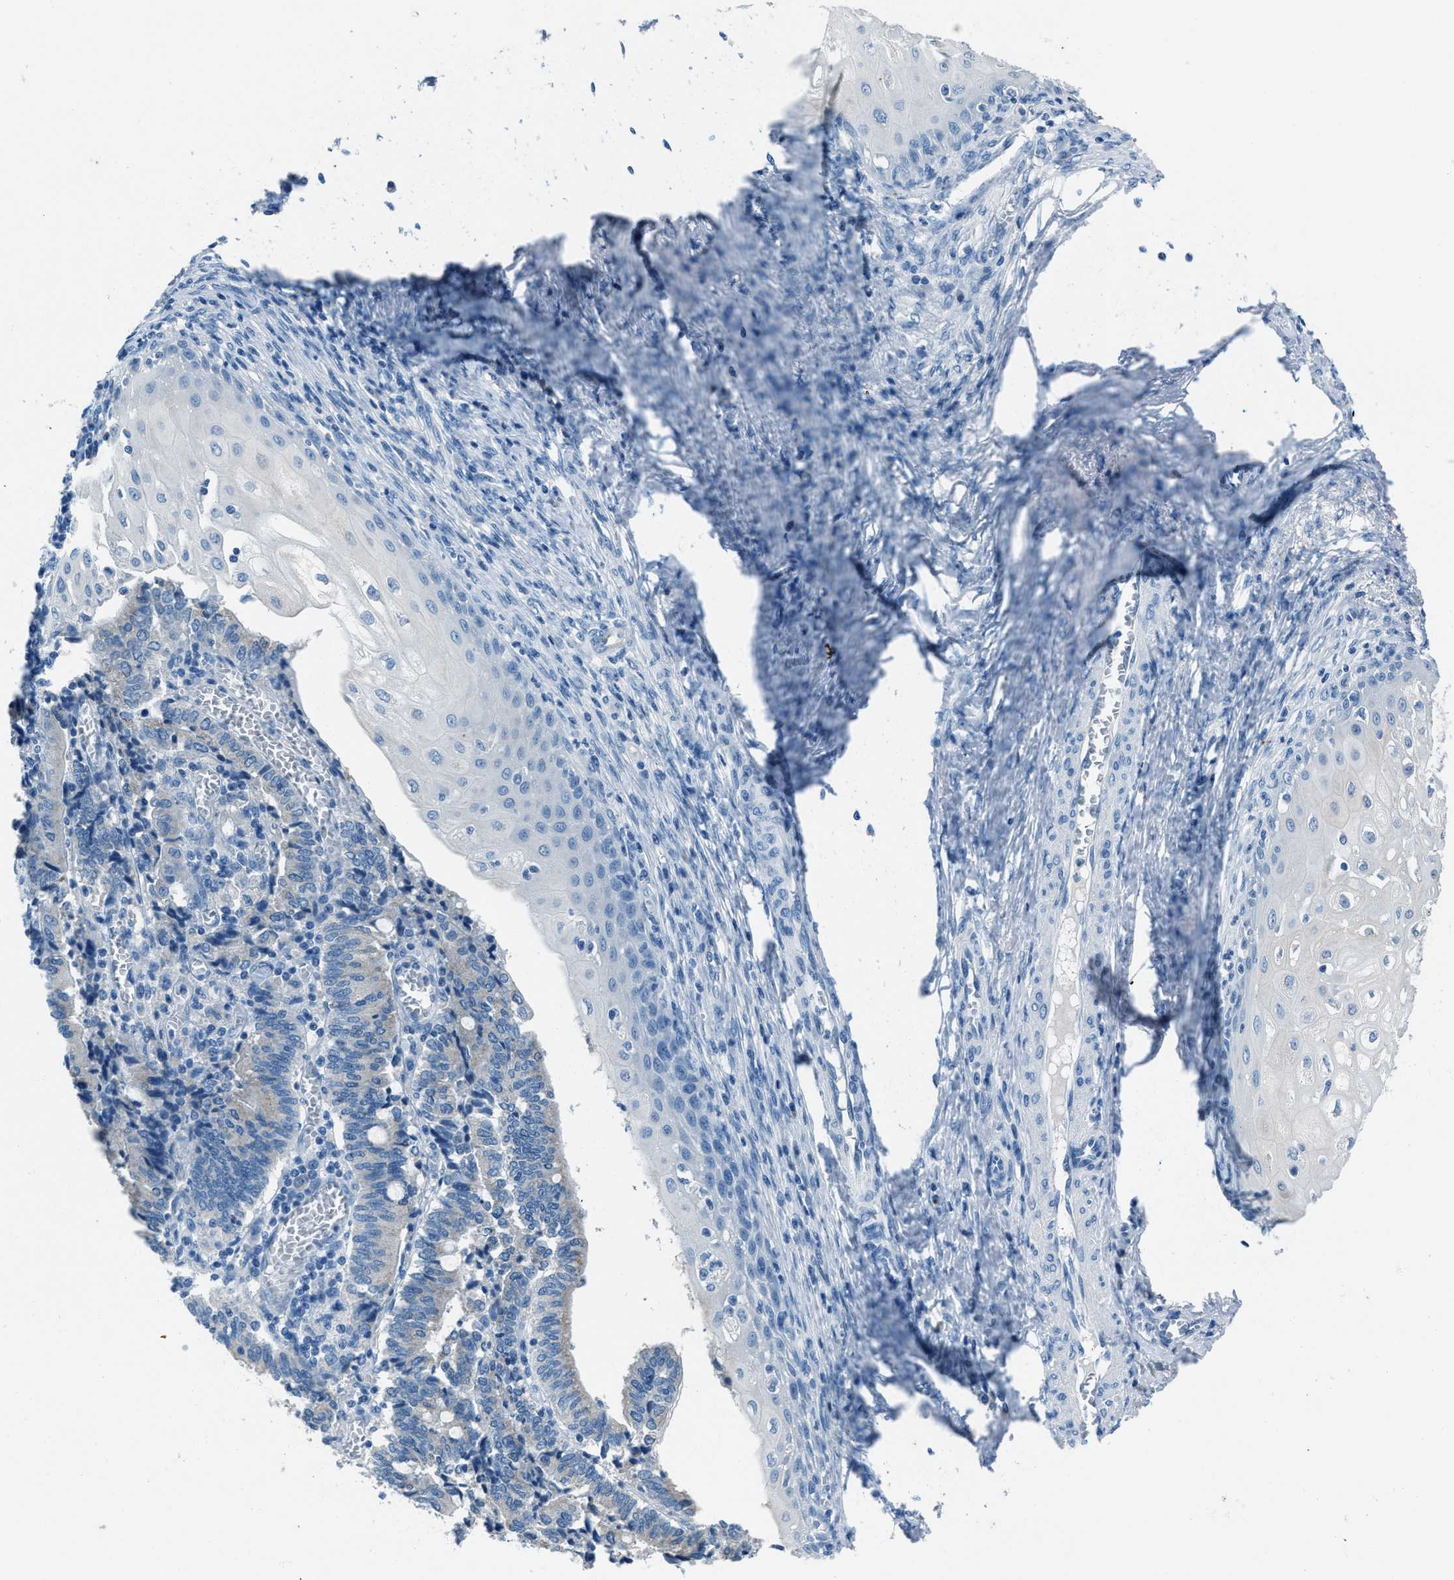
{"staining": {"intensity": "negative", "quantity": "none", "location": "none"}, "tissue": "cervical cancer", "cell_type": "Tumor cells", "image_type": "cancer", "snomed": [{"axis": "morphology", "description": "Adenocarcinoma, NOS"}, {"axis": "topography", "description": "Cervix"}], "caption": "Immunohistochemistry (IHC) image of human adenocarcinoma (cervical) stained for a protein (brown), which displays no positivity in tumor cells.", "gene": "AMACR", "patient": {"sex": "female", "age": 44}}